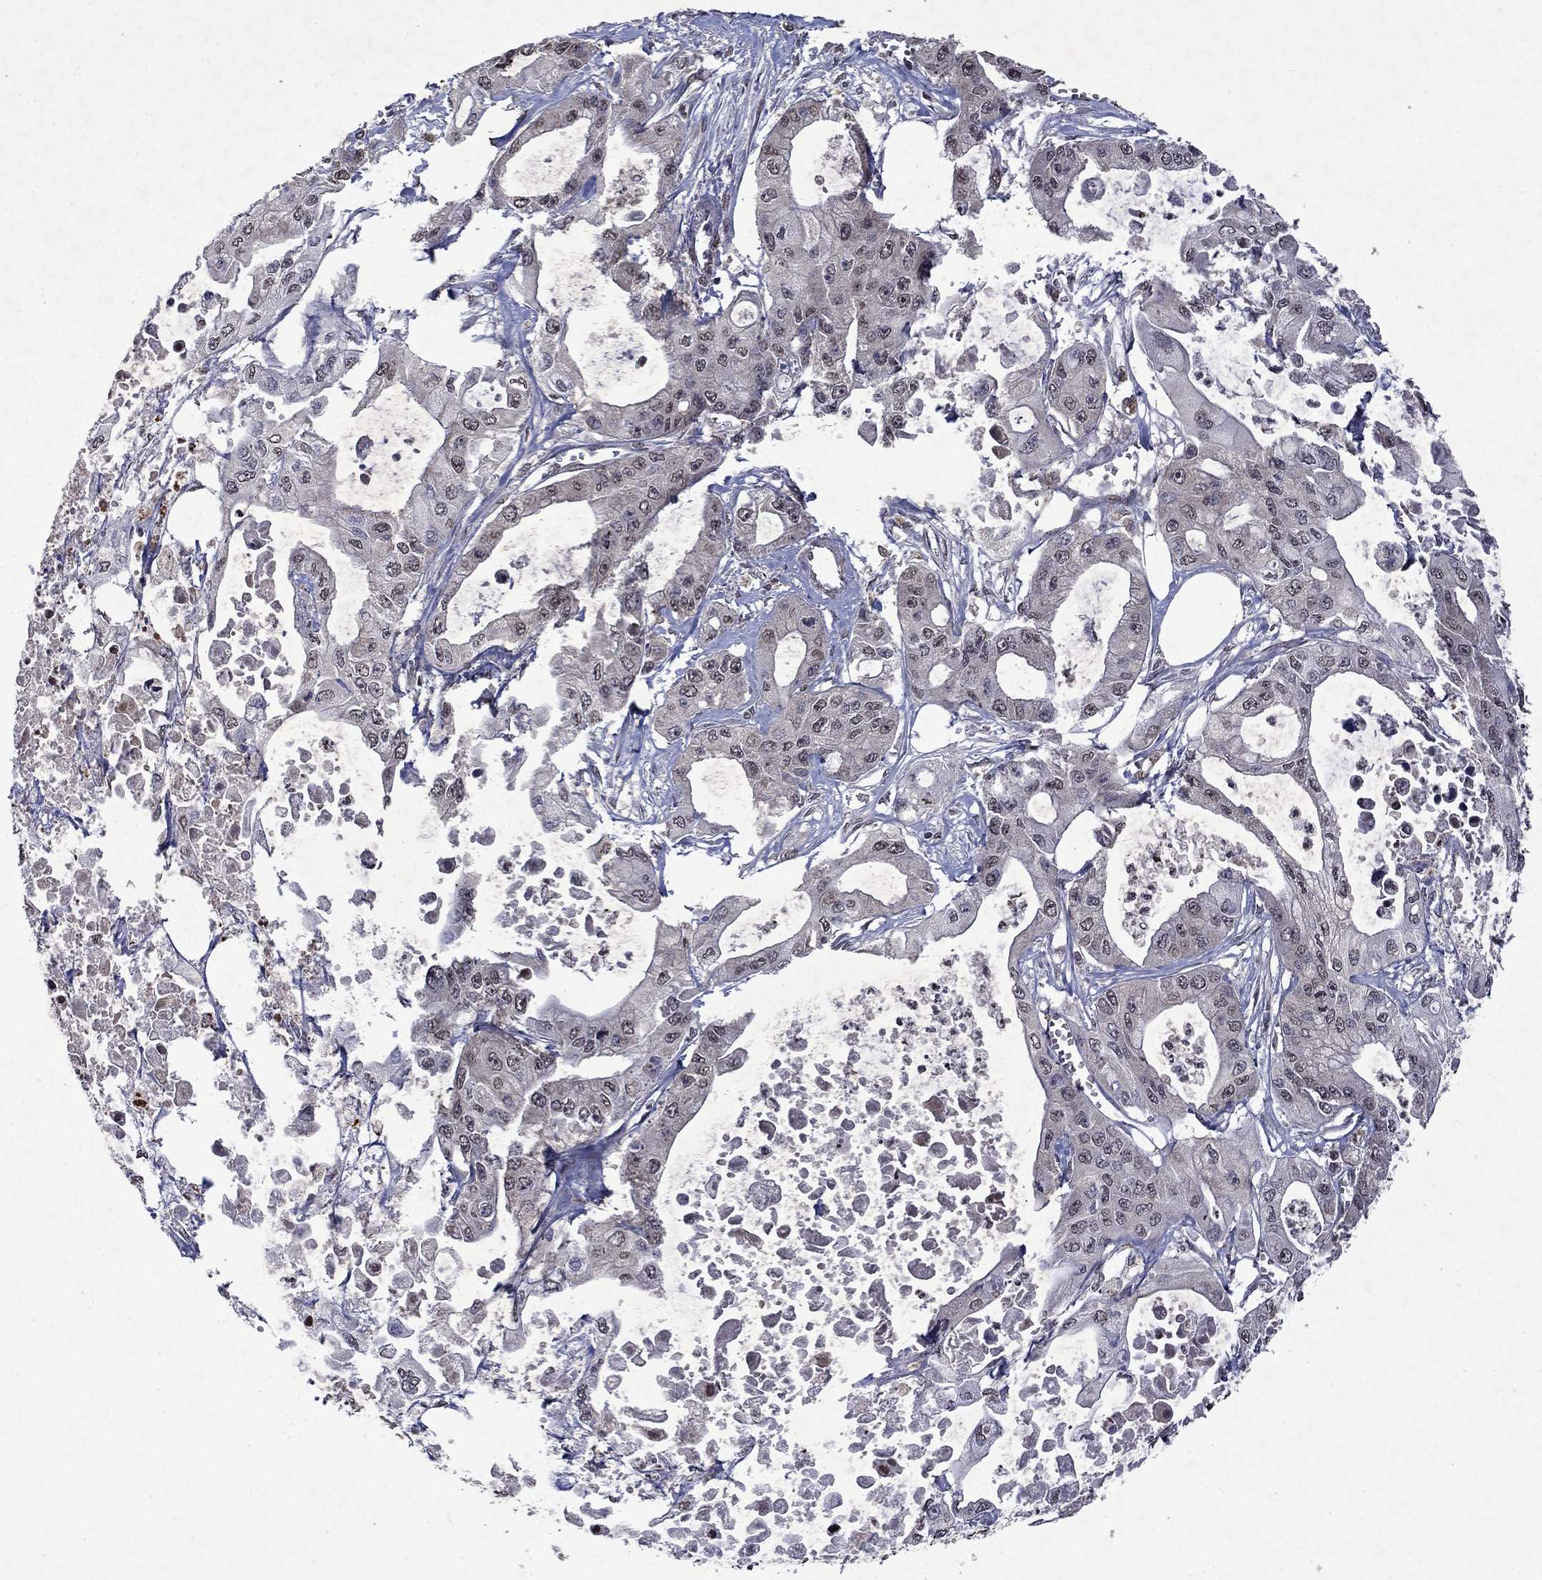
{"staining": {"intensity": "weak", "quantity": "<25%", "location": "nuclear"}, "tissue": "pancreatic cancer", "cell_type": "Tumor cells", "image_type": "cancer", "snomed": [{"axis": "morphology", "description": "Adenocarcinoma, NOS"}, {"axis": "topography", "description": "Pancreas"}], "caption": "Tumor cells are negative for brown protein staining in pancreatic cancer (adenocarcinoma).", "gene": "TTC38", "patient": {"sex": "male", "age": 70}}